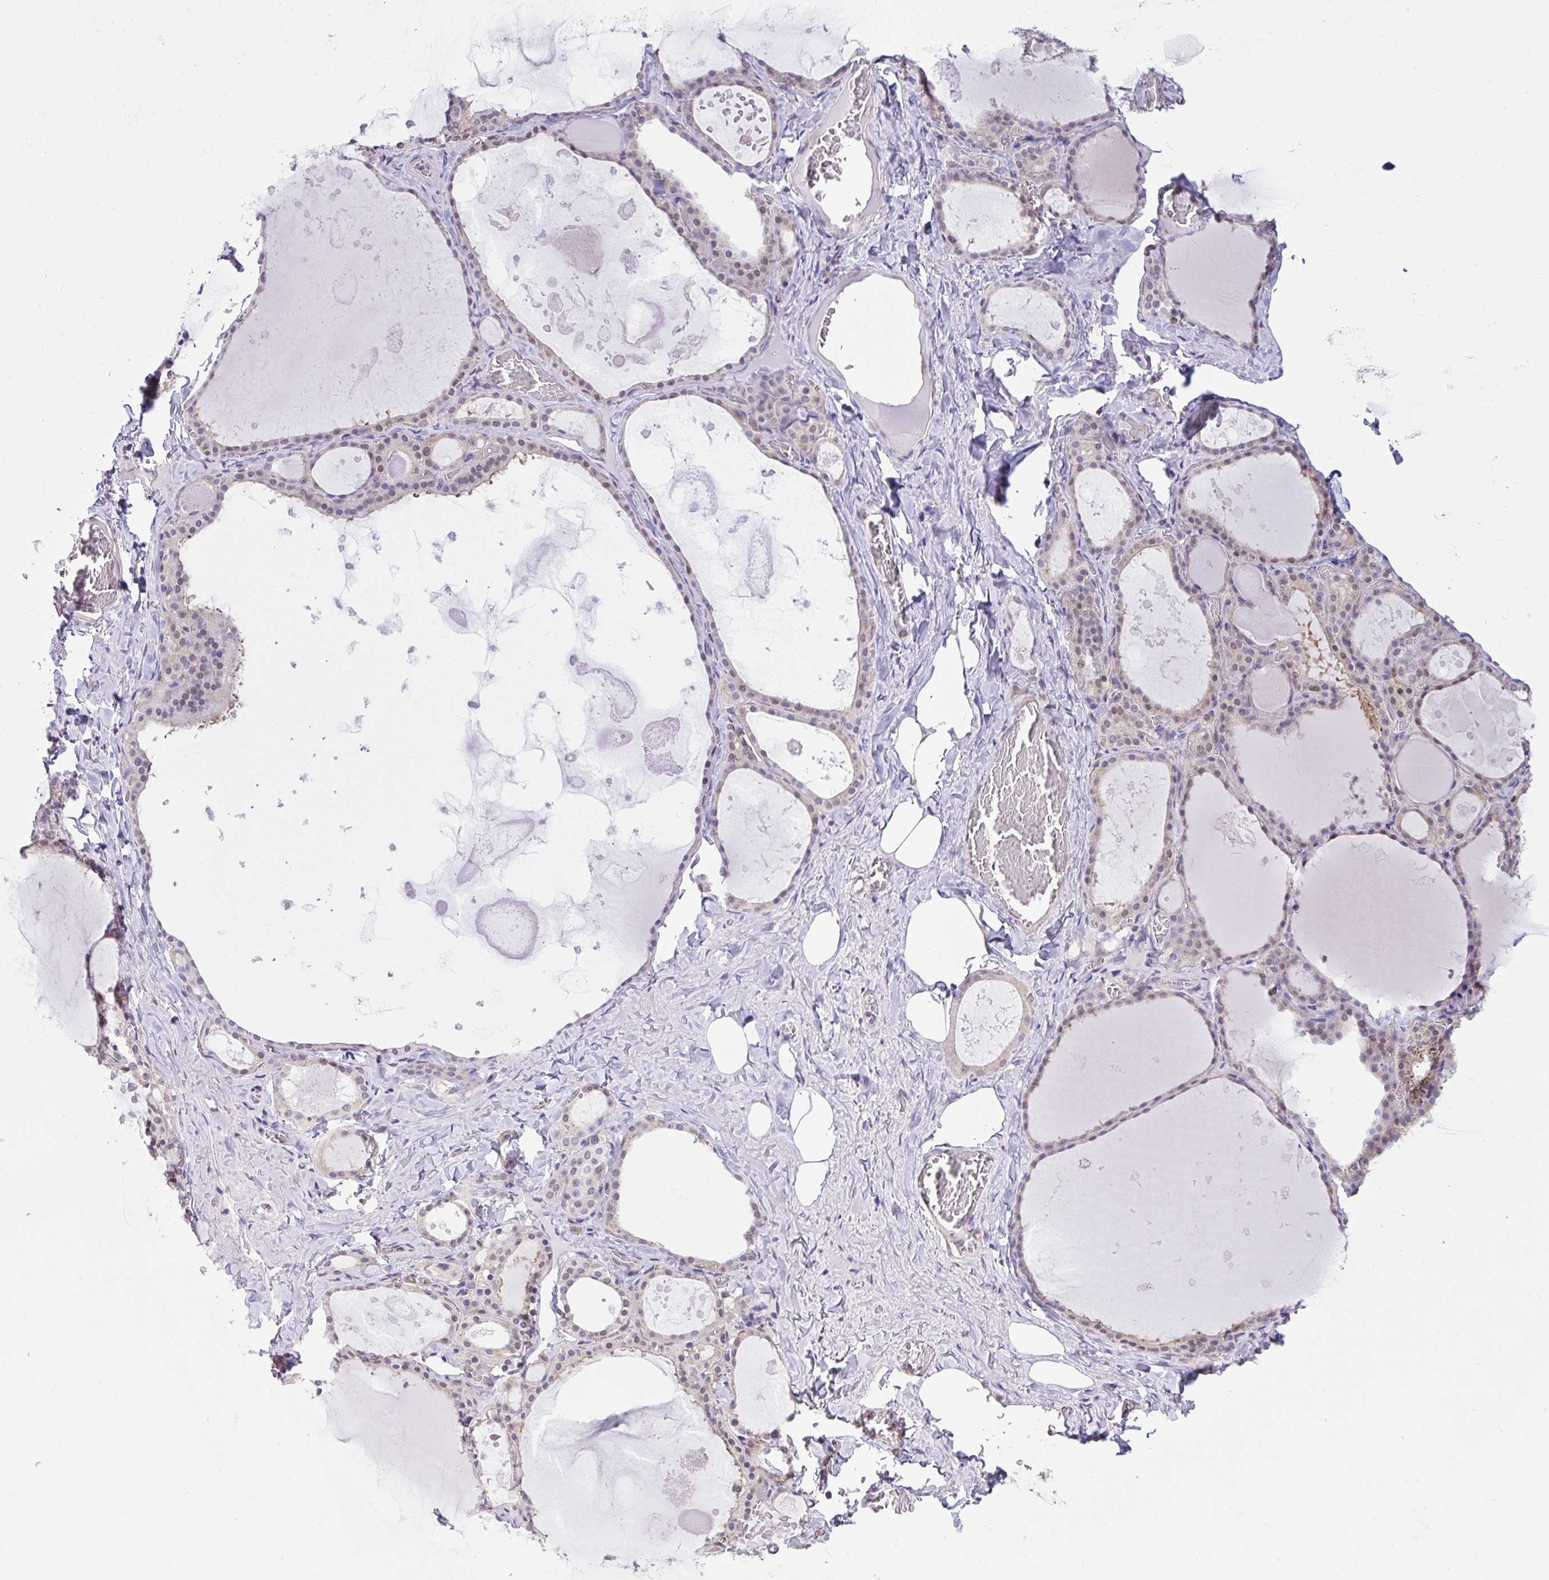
{"staining": {"intensity": "moderate", "quantity": "<25%", "location": "cytoplasmic/membranous,nuclear"}, "tissue": "thyroid gland", "cell_type": "Glandular cells", "image_type": "normal", "snomed": [{"axis": "morphology", "description": "Normal tissue, NOS"}, {"axis": "topography", "description": "Thyroid gland"}], "caption": "A brown stain shows moderate cytoplasmic/membranous,nuclear positivity of a protein in glandular cells of benign thyroid gland. The staining is performed using DAB (3,3'-diaminobenzidine) brown chromogen to label protein expression. The nuclei are counter-stained blue using hematoxylin.", "gene": "ALDH16A1", "patient": {"sex": "male", "age": 56}}